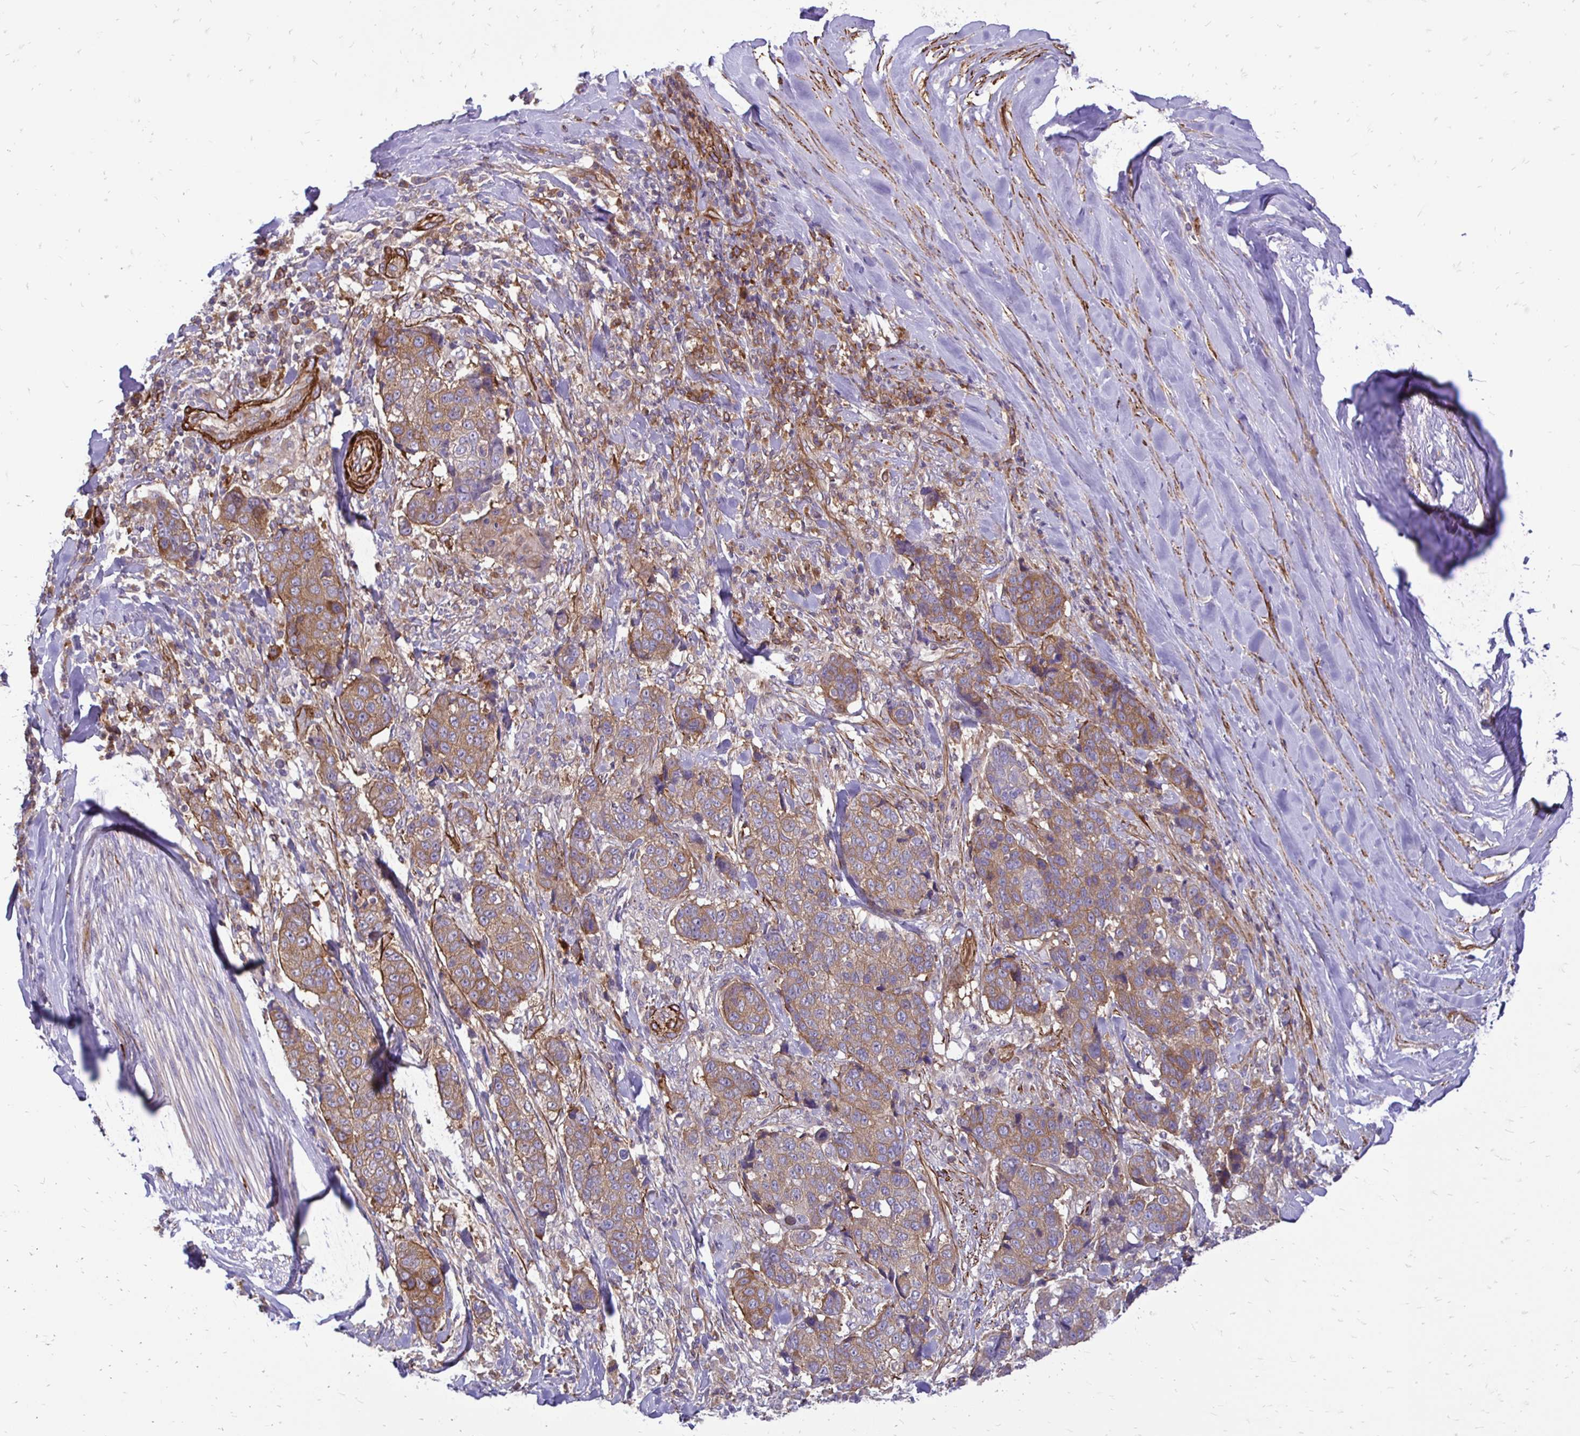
{"staining": {"intensity": "moderate", "quantity": ">75%", "location": "cytoplasmic/membranous"}, "tissue": "lung cancer", "cell_type": "Tumor cells", "image_type": "cancer", "snomed": [{"axis": "morphology", "description": "Squamous cell carcinoma, NOS"}, {"axis": "topography", "description": "Lymph node"}, {"axis": "topography", "description": "Lung"}], "caption": "This histopathology image exhibits IHC staining of squamous cell carcinoma (lung), with medium moderate cytoplasmic/membranous positivity in about >75% of tumor cells.", "gene": "CTPS1", "patient": {"sex": "male", "age": 61}}